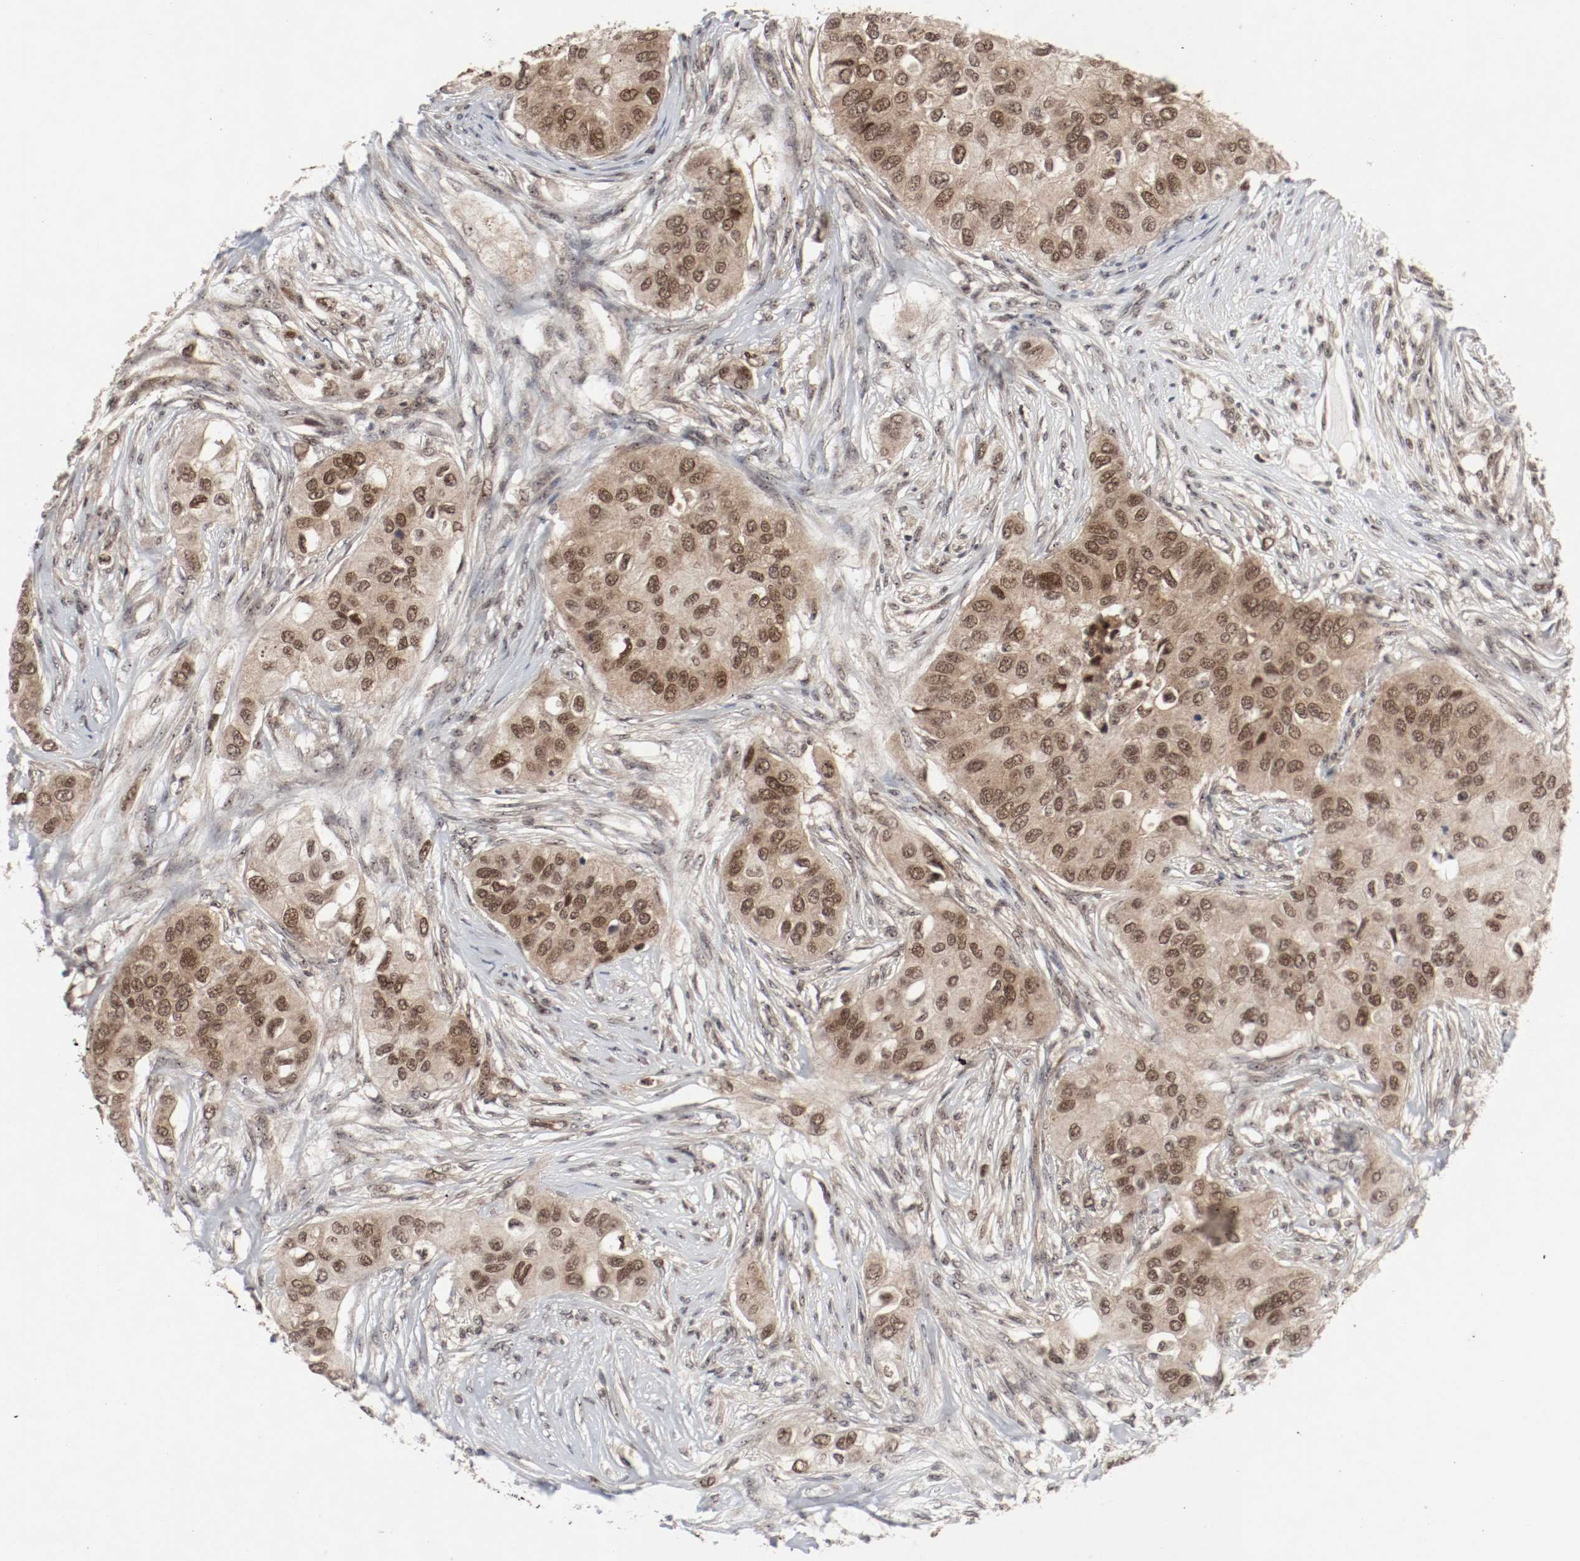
{"staining": {"intensity": "moderate", "quantity": ">75%", "location": "cytoplasmic/membranous,nuclear"}, "tissue": "breast cancer", "cell_type": "Tumor cells", "image_type": "cancer", "snomed": [{"axis": "morphology", "description": "Normal tissue, NOS"}, {"axis": "morphology", "description": "Duct carcinoma"}, {"axis": "topography", "description": "Breast"}], "caption": "Breast infiltrating ductal carcinoma tissue reveals moderate cytoplasmic/membranous and nuclear positivity in approximately >75% of tumor cells", "gene": "CSNK2B", "patient": {"sex": "female", "age": 49}}